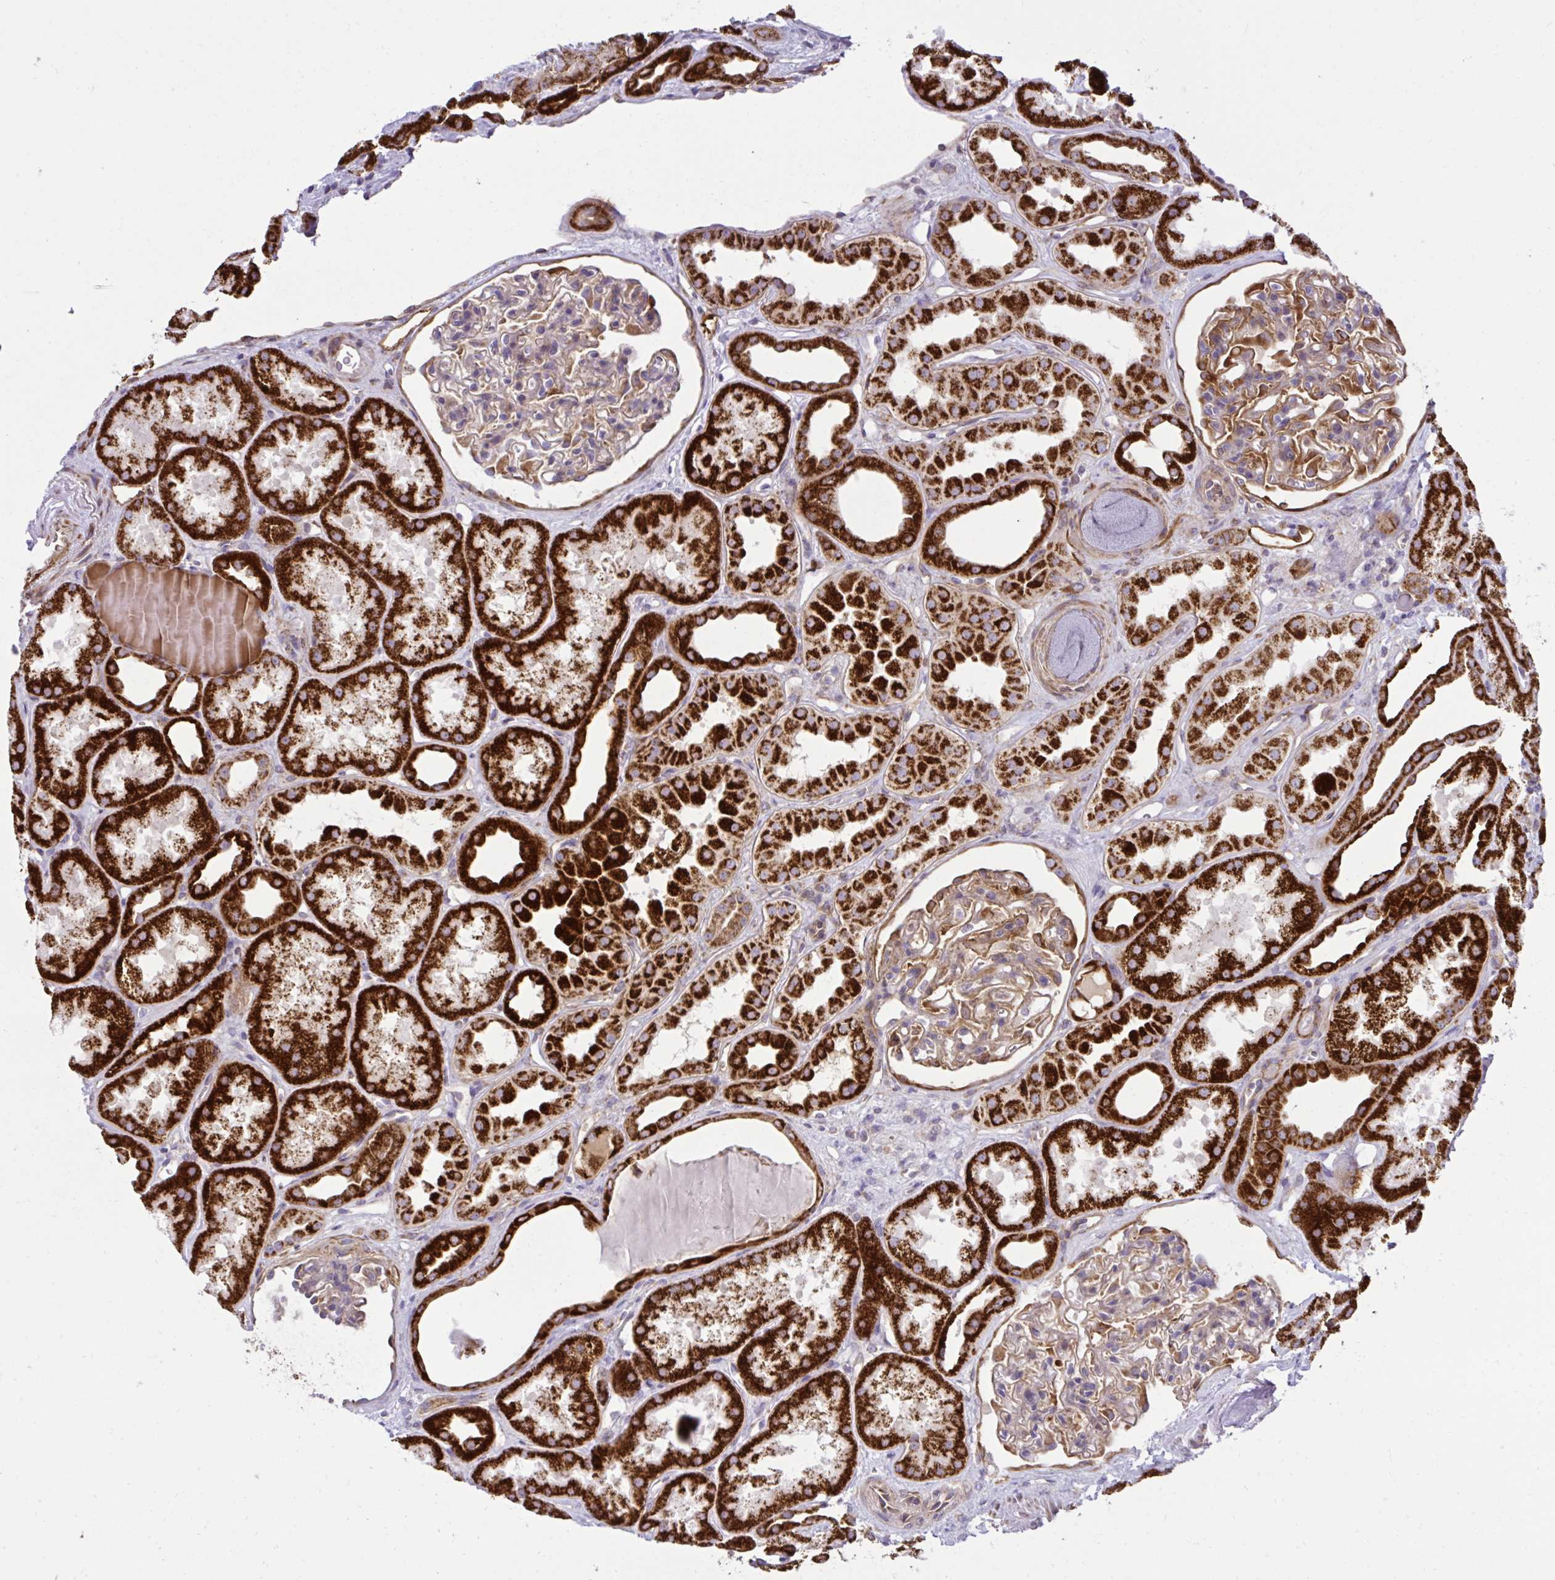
{"staining": {"intensity": "moderate", "quantity": ">75%", "location": "cytoplasmic/membranous"}, "tissue": "kidney", "cell_type": "Cells in glomeruli", "image_type": "normal", "snomed": [{"axis": "morphology", "description": "Normal tissue, NOS"}, {"axis": "topography", "description": "Kidney"}], "caption": "Benign kidney displays moderate cytoplasmic/membranous staining in approximately >75% of cells in glomeruli, visualized by immunohistochemistry.", "gene": "LIMS1", "patient": {"sex": "male", "age": 61}}